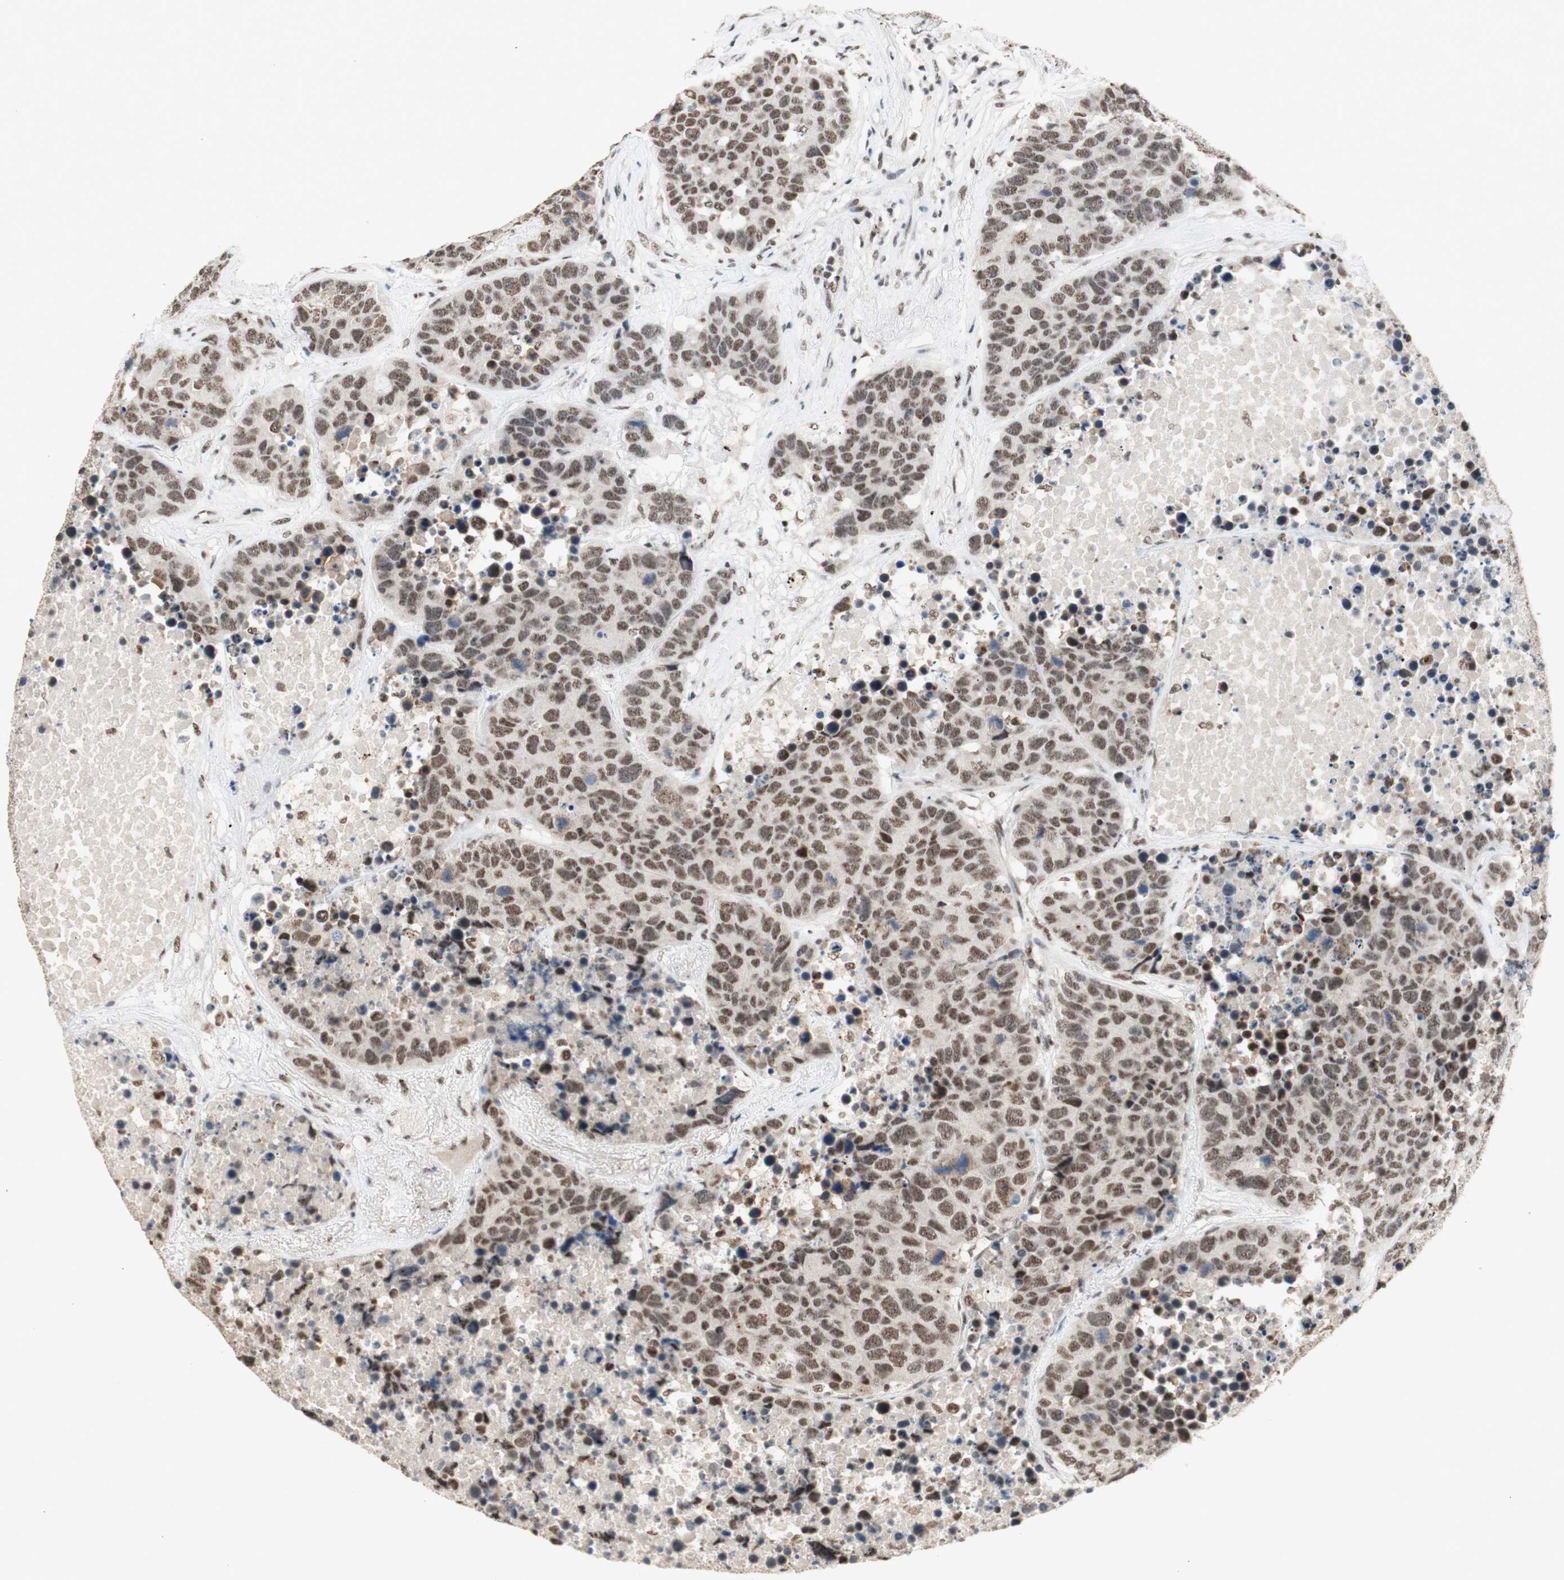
{"staining": {"intensity": "moderate", "quantity": ">75%", "location": "nuclear"}, "tissue": "carcinoid", "cell_type": "Tumor cells", "image_type": "cancer", "snomed": [{"axis": "morphology", "description": "Carcinoid, malignant, NOS"}, {"axis": "topography", "description": "Lung"}], "caption": "Immunohistochemistry staining of malignant carcinoid, which exhibits medium levels of moderate nuclear staining in approximately >75% of tumor cells indicating moderate nuclear protein staining. The staining was performed using DAB (3,3'-diaminobenzidine) (brown) for protein detection and nuclei were counterstained in hematoxylin (blue).", "gene": "SNRPB", "patient": {"sex": "male", "age": 60}}